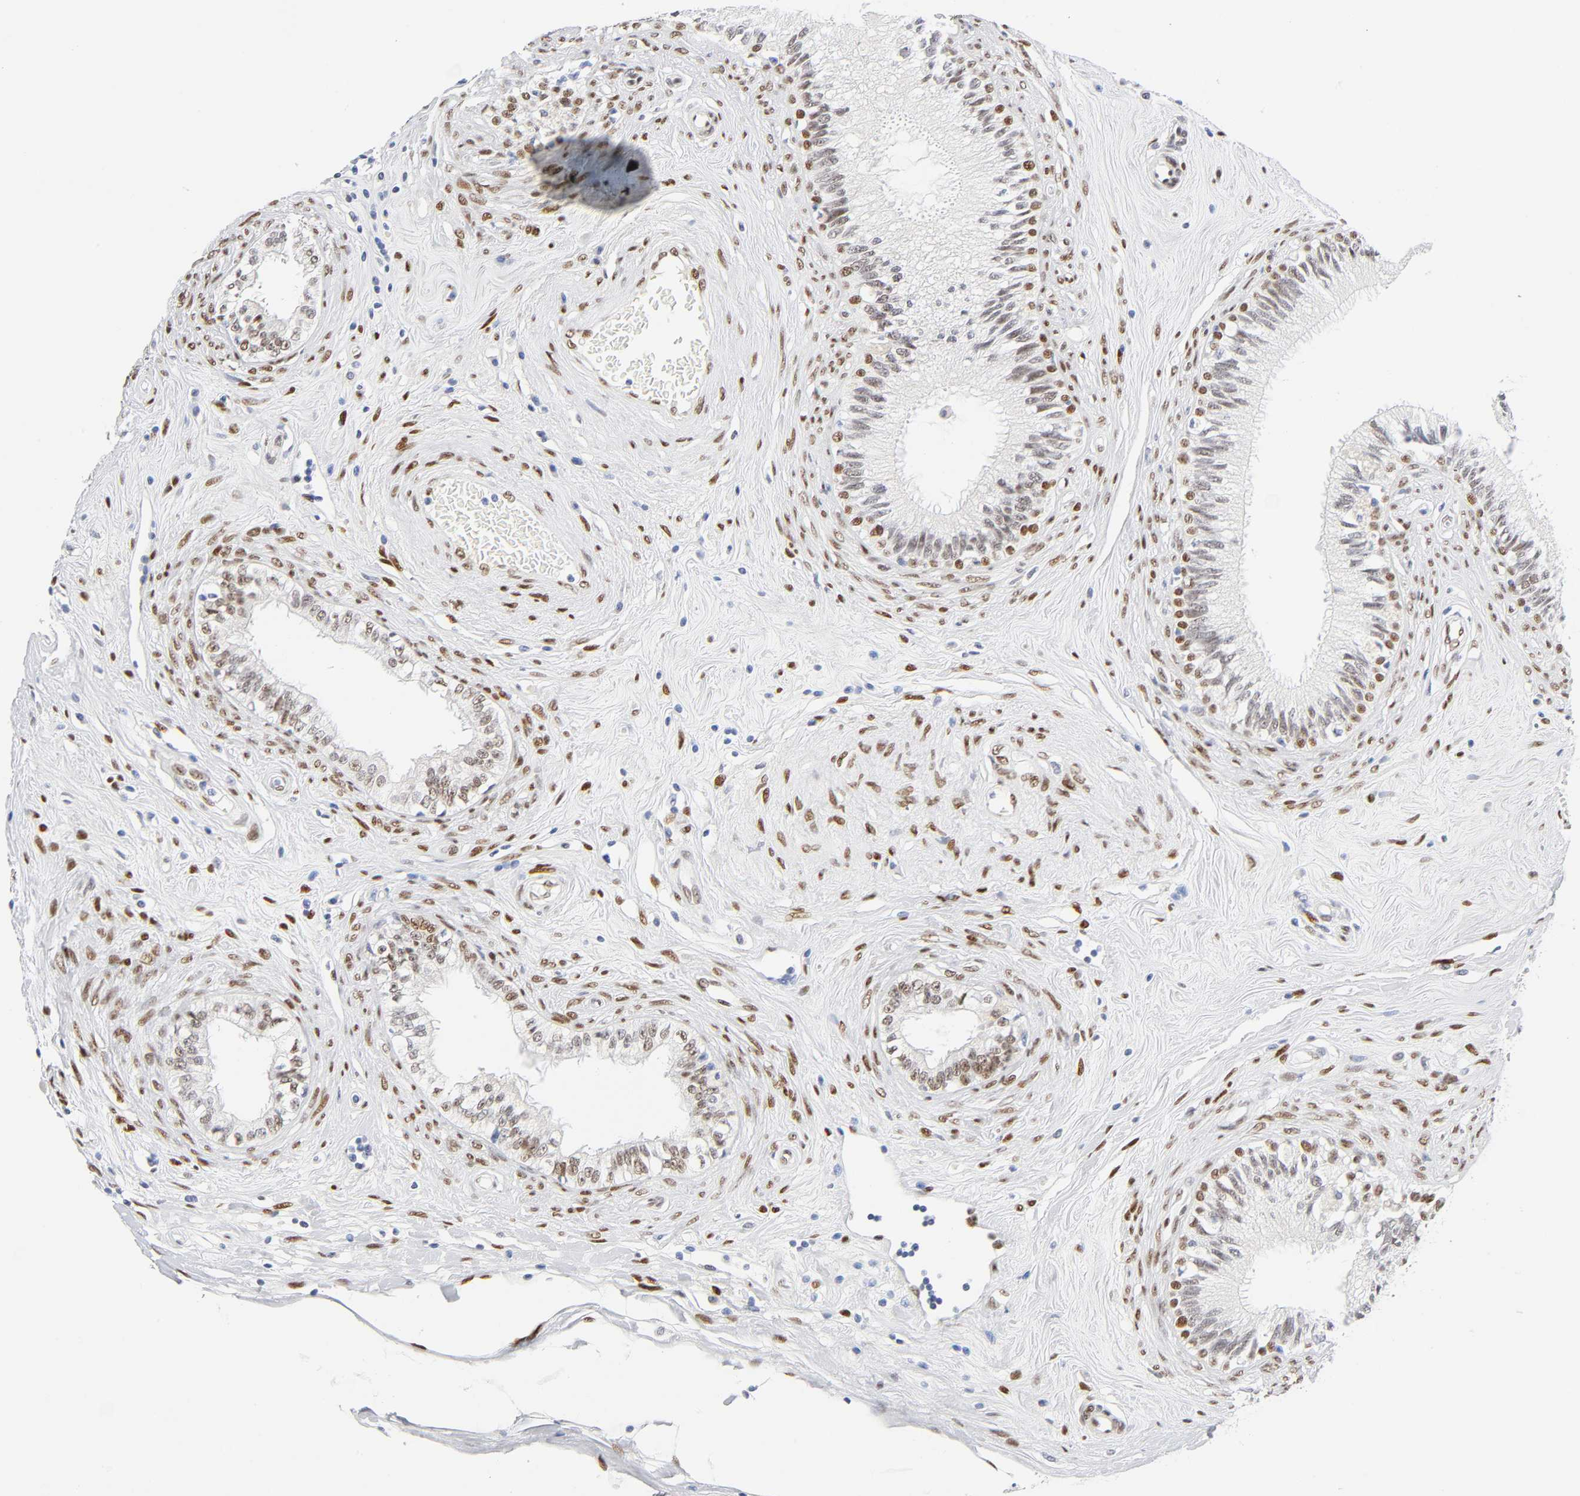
{"staining": {"intensity": "moderate", "quantity": "25%-75%", "location": "nuclear"}, "tissue": "epididymis", "cell_type": "Glandular cells", "image_type": "normal", "snomed": [{"axis": "morphology", "description": "Normal tissue, NOS"}, {"axis": "morphology", "description": "Inflammation, NOS"}, {"axis": "topography", "description": "Epididymis"}], "caption": "A medium amount of moderate nuclear positivity is present in about 25%-75% of glandular cells in unremarkable epididymis.", "gene": "NFIC", "patient": {"sex": "male", "age": 84}}